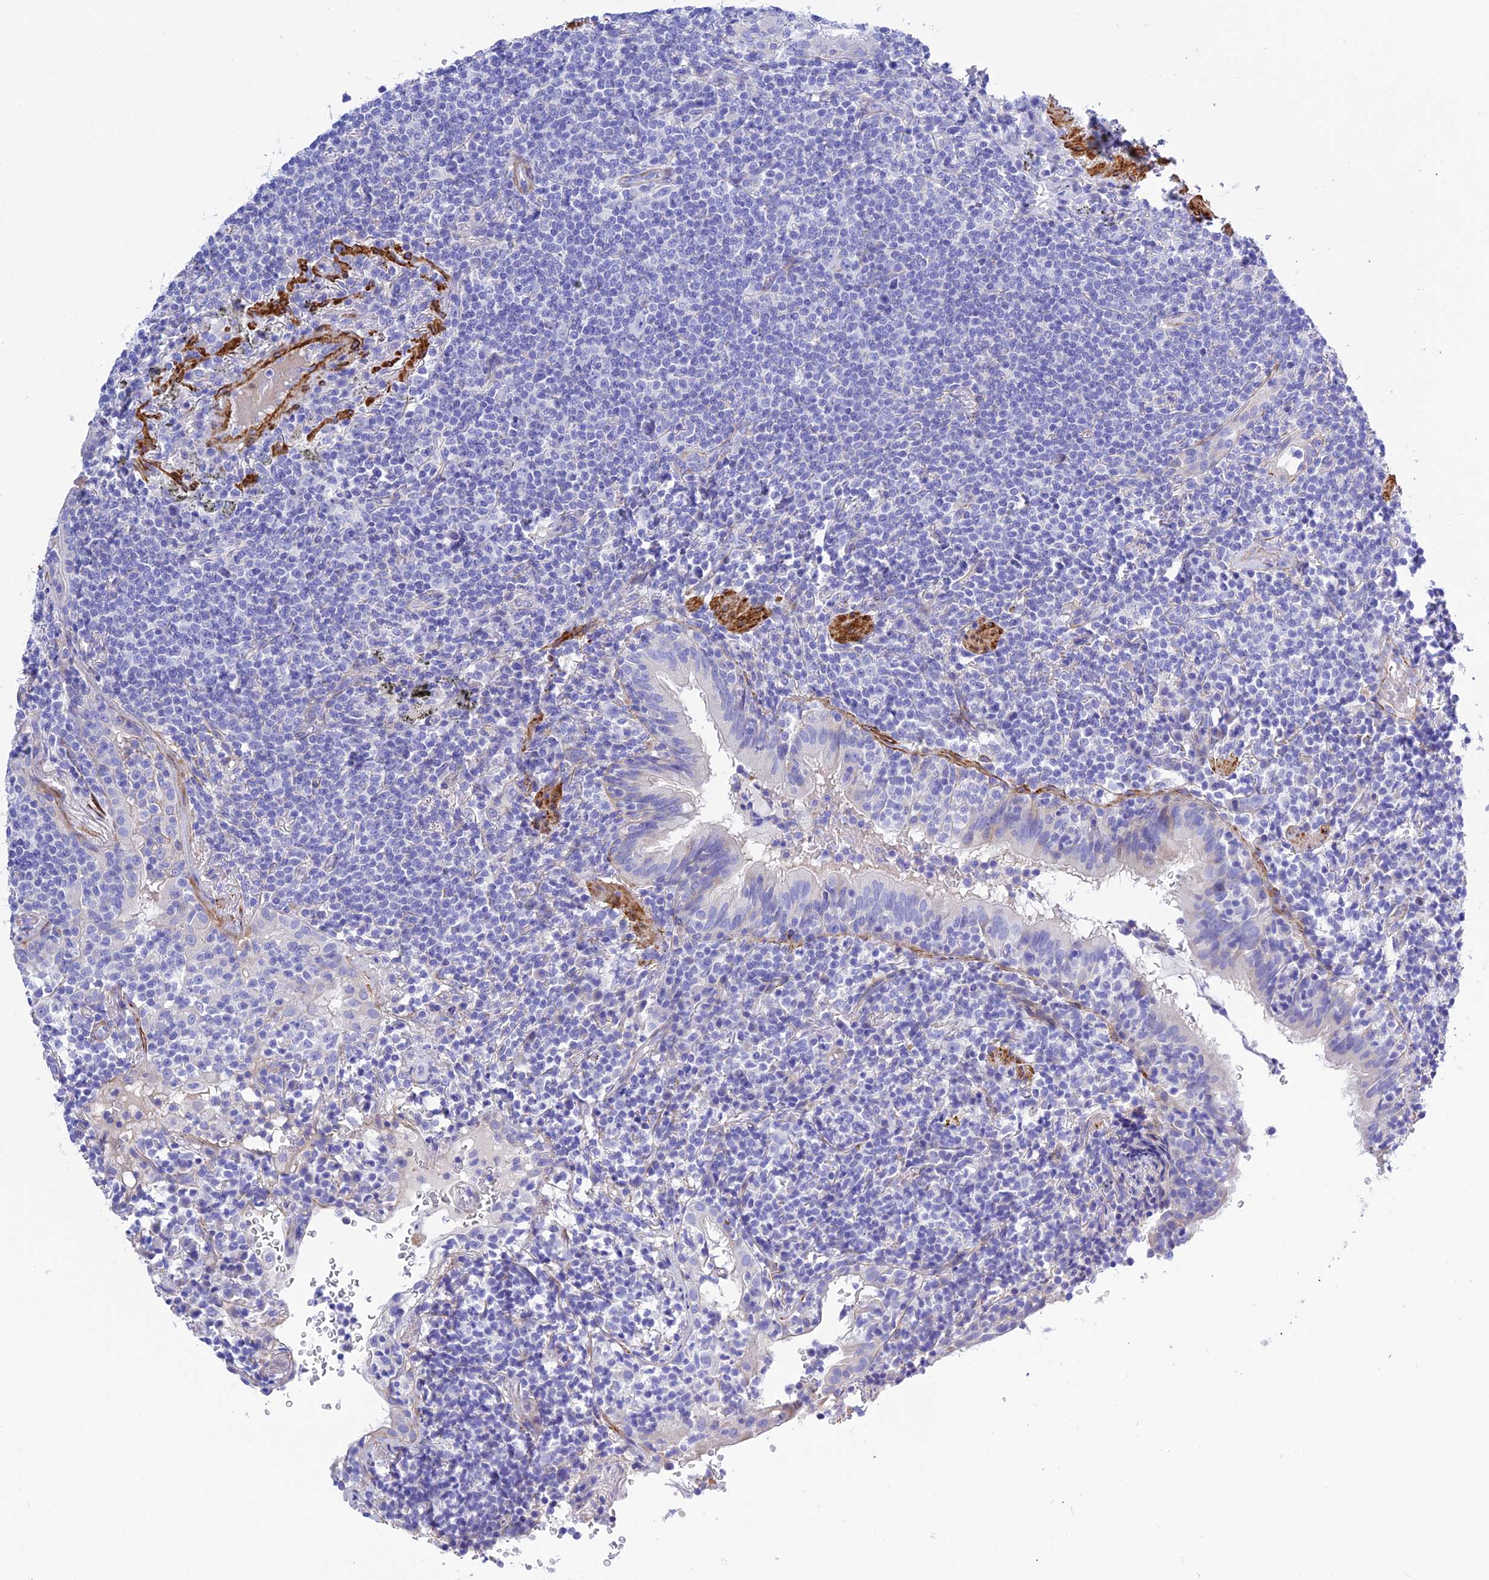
{"staining": {"intensity": "negative", "quantity": "none", "location": "none"}, "tissue": "lymphoma", "cell_type": "Tumor cells", "image_type": "cancer", "snomed": [{"axis": "morphology", "description": "Malignant lymphoma, non-Hodgkin's type, Low grade"}, {"axis": "topography", "description": "Lung"}], "caption": "A photomicrograph of low-grade malignant lymphoma, non-Hodgkin's type stained for a protein exhibits no brown staining in tumor cells. The staining is performed using DAB brown chromogen with nuclei counter-stained in using hematoxylin.", "gene": "FRA10AC1", "patient": {"sex": "female", "age": 71}}